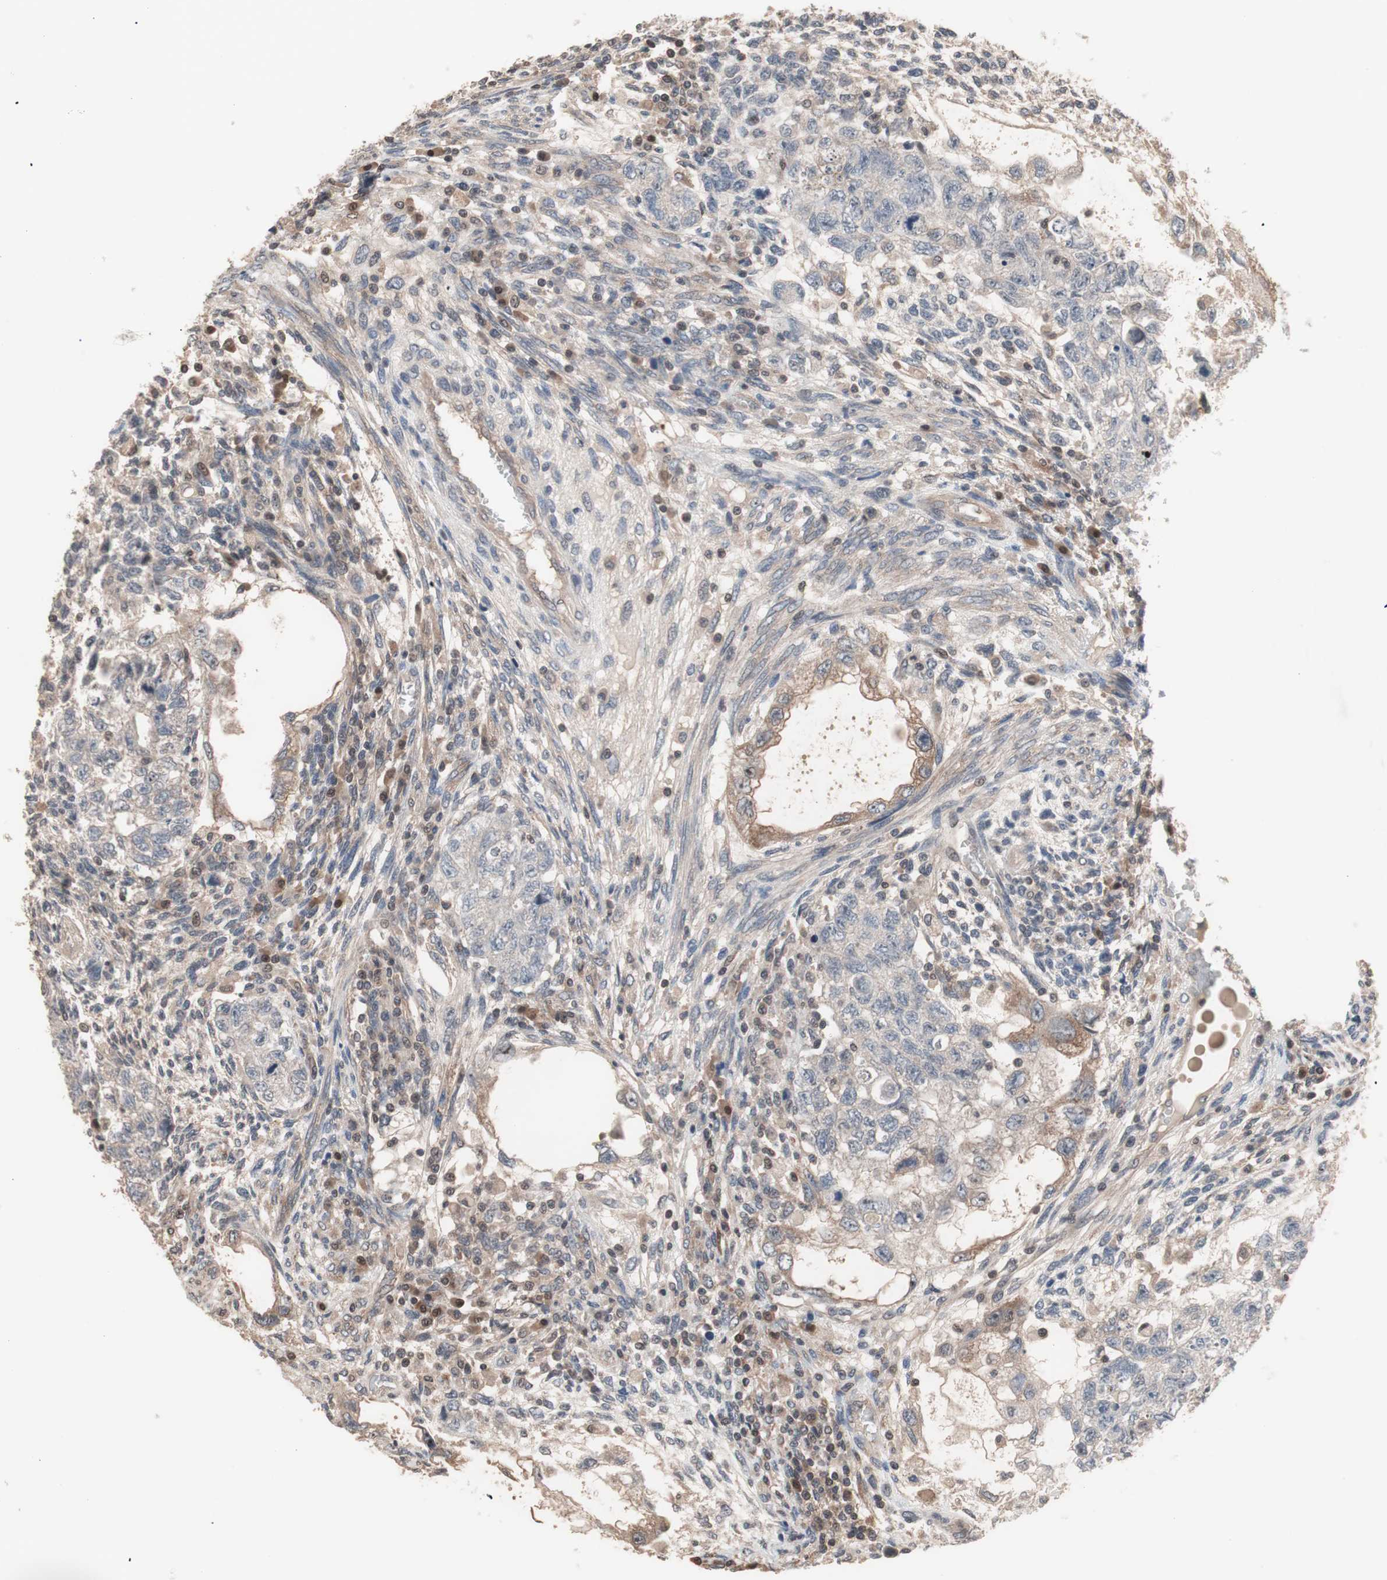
{"staining": {"intensity": "negative", "quantity": "none", "location": "none"}, "tissue": "testis cancer", "cell_type": "Tumor cells", "image_type": "cancer", "snomed": [{"axis": "morphology", "description": "Normal tissue, NOS"}, {"axis": "morphology", "description": "Carcinoma, Embryonal, NOS"}, {"axis": "topography", "description": "Testis"}], "caption": "High power microscopy histopathology image of an immunohistochemistry micrograph of testis cancer (embryonal carcinoma), revealing no significant staining in tumor cells. The staining is performed using DAB (3,3'-diaminobenzidine) brown chromogen with nuclei counter-stained in using hematoxylin.", "gene": "IRS1", "patient": {"sex": "male", "age": 36}}